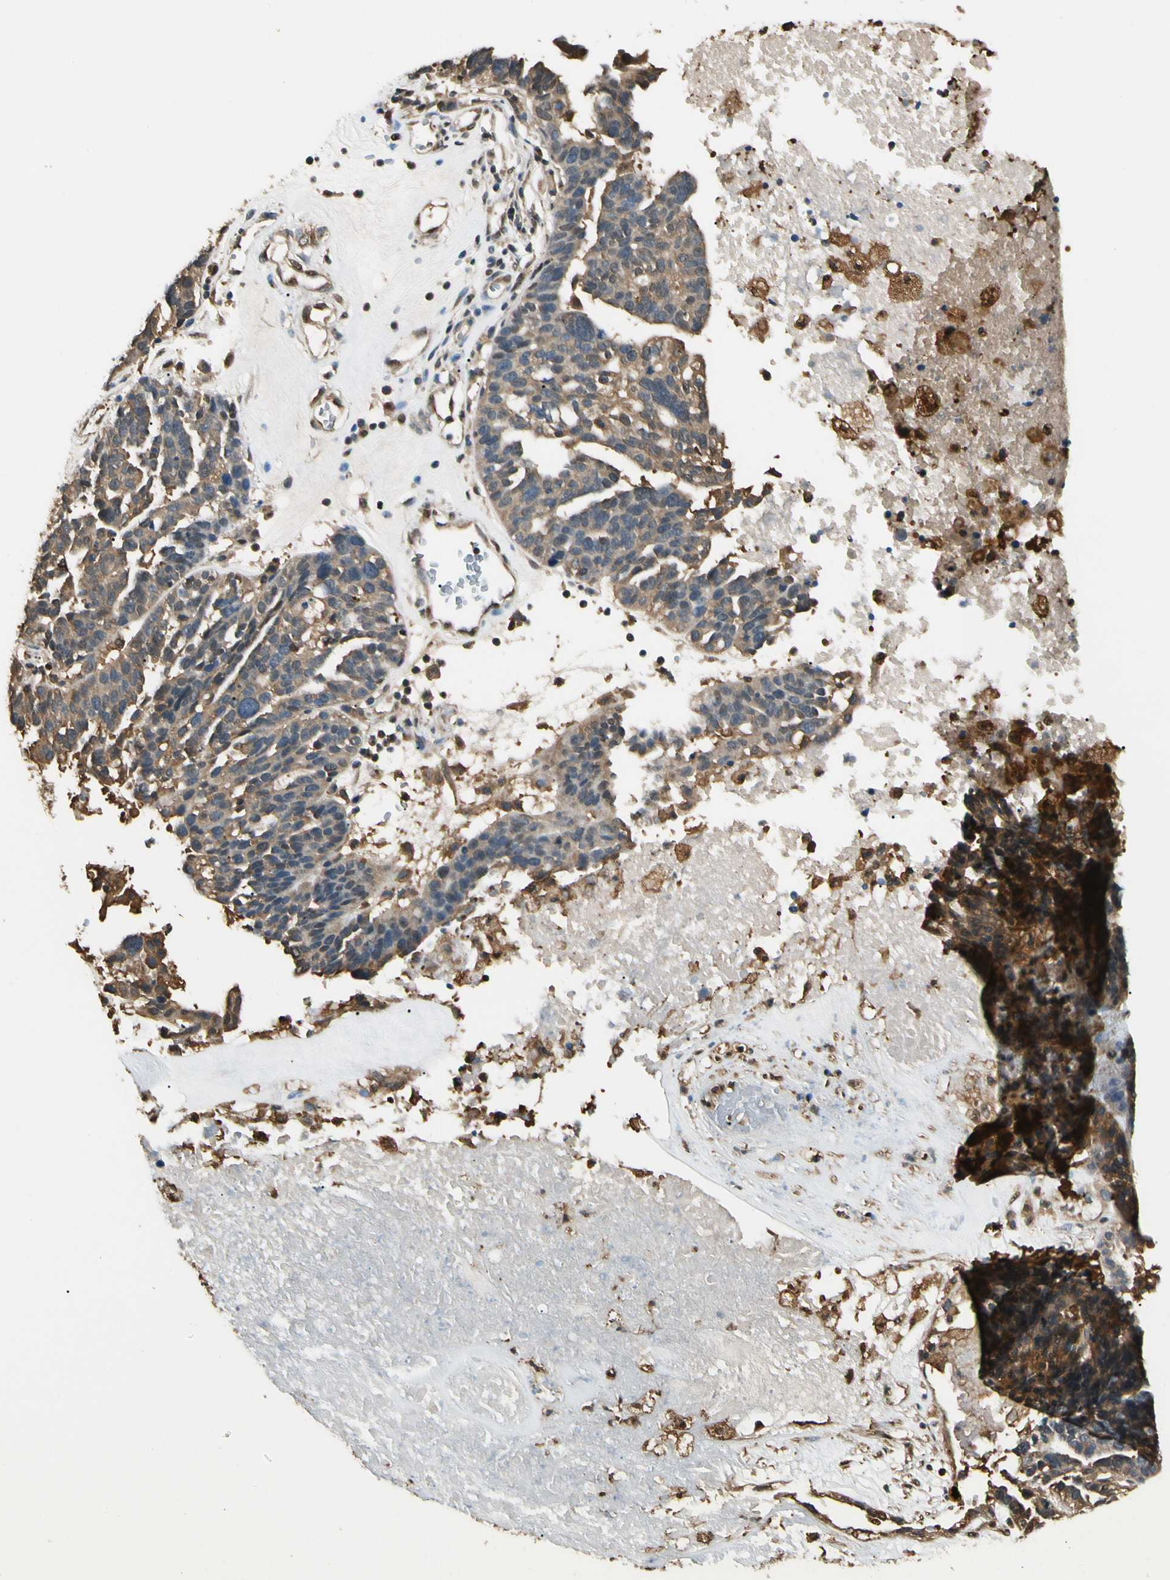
{"staining": {"intensity": "weak", "quantity": ">75%", "location": "cytoplasmic/membranous"}, "tissue": "ovarian cancer", "cell_type": "Tumor cells", "image_type": "cancer", "snomed": [{"axis": "morphology", "description": "Cystadenocarcinoma, serous, NOS"}, {"axis": "topography", "description": "Ovary"}], "caption": "Serous cystadenocarcinoma (ovarian) tissue displays weak cytoplasmic/membranous staining in about >75% of tumor cells, visualized by immunohistochemistry.", "gene": "PNCK", "patient": {"sex": "female", "age": 59}}